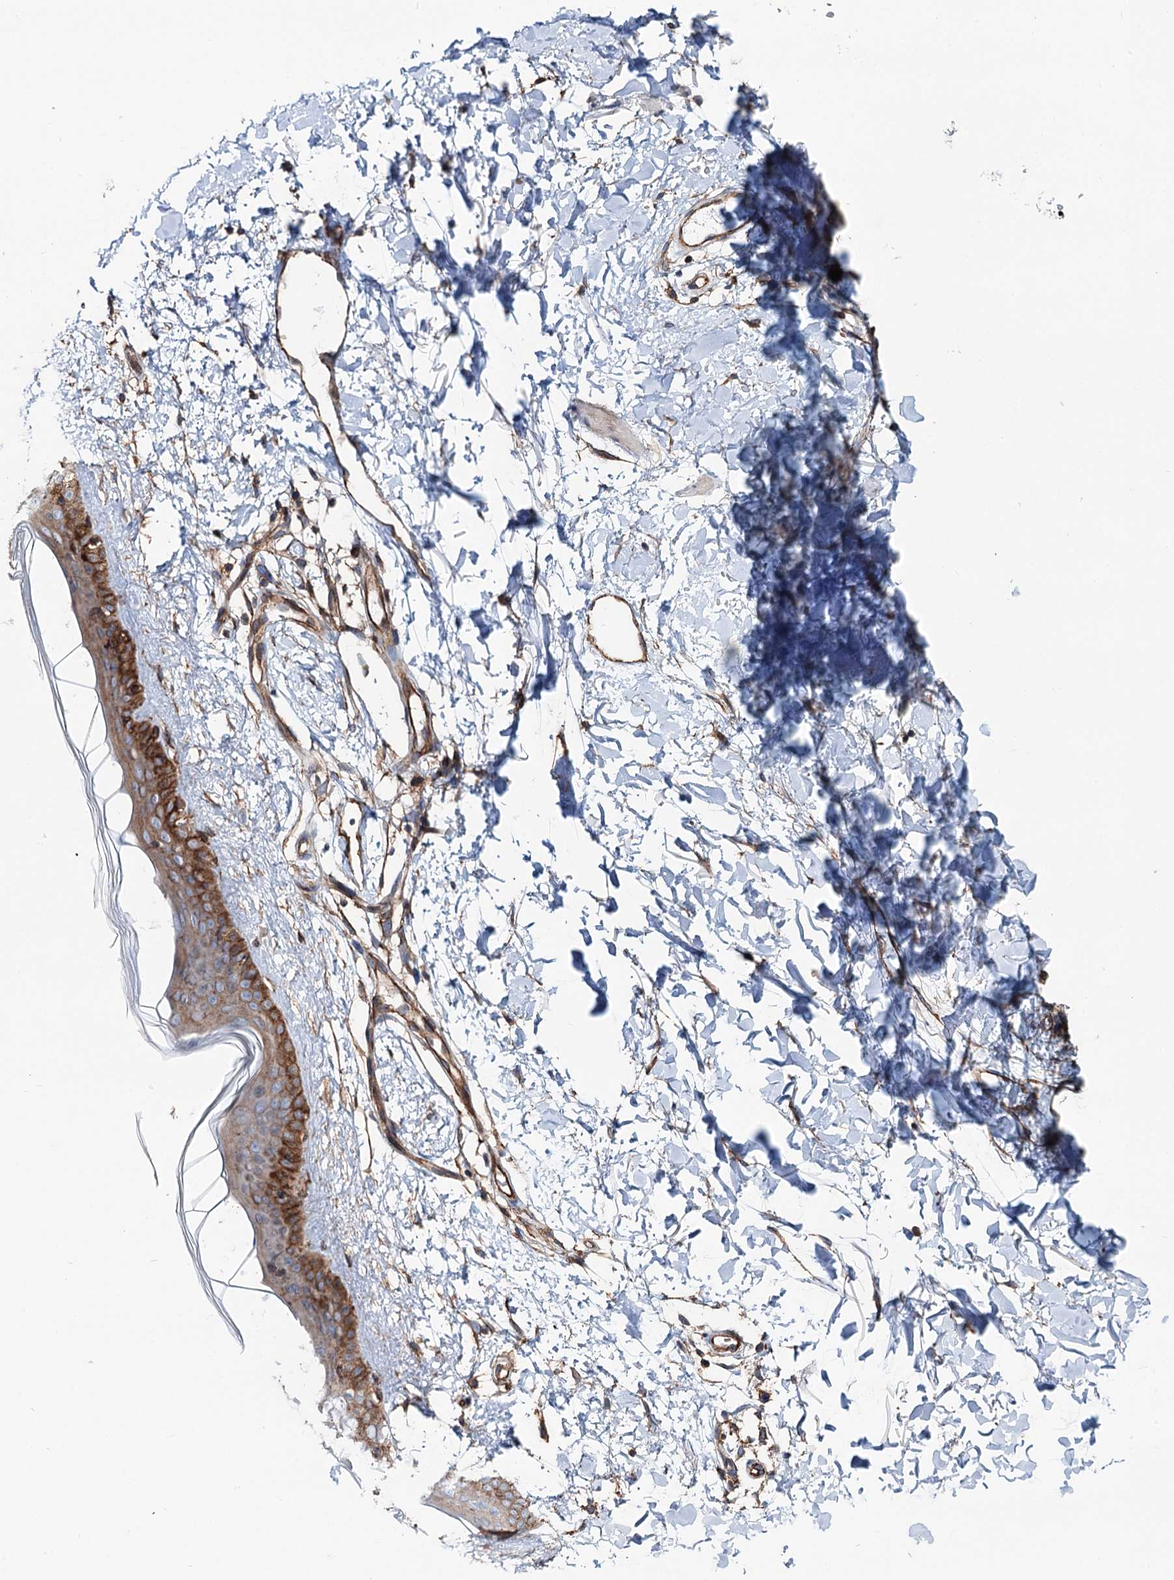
{"staining": {"intensity": "moderate", "quantity": ">75%", "location": "cytoplasmic/membranous"}, "tissue": "skin", "cell_type": "Fibroblasts", "image_type": "normal", "snomed": [{"axis": "morphology", "description": "Normal tissue, NOS"}, {"axis": "topography", "description": "Skin"}], "caption": "This photomicrograph displays IHC staining of unremarkable skin, with medium moderate cytoplasmic/membranous positivity in approximately >75% of fibroblasts.", "gene": "PTDSS2", "patient": {"sex": "female", "age": 58}}